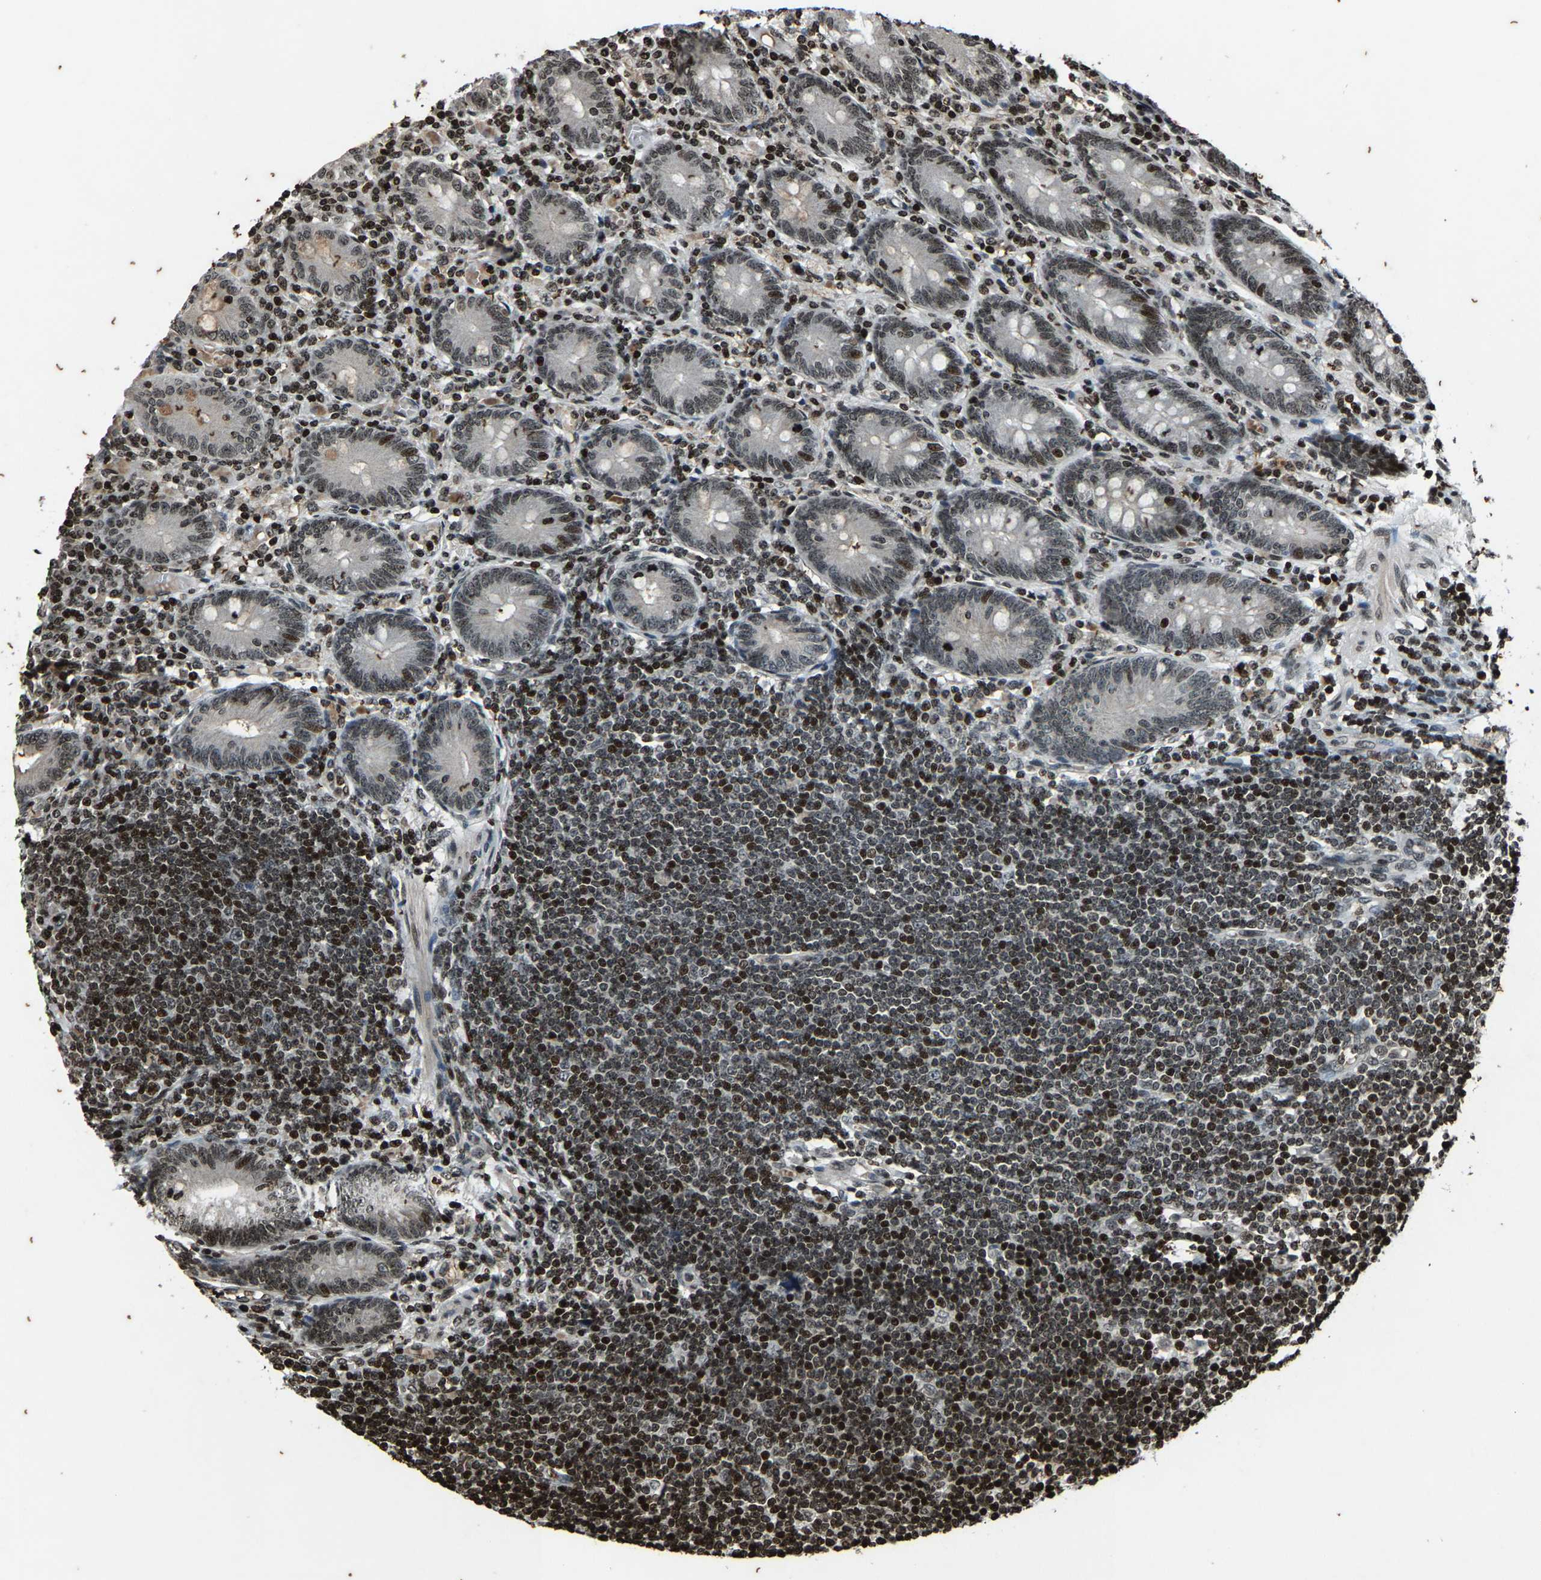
{"staining": {"intensity": "strong", "quantity": "25%-75%", "location": "cytoplasmic/membranous,nuclear"}, "tissue": "appendix", "cell_type": "Glandular cells", "image_type": "normal", "snomed": [{"axis": "morphology", "description": "Normal tissue, NOS"}, {"axis": "morphology", "description": "Inflammation, NOS"}, {"axis": "topography", "description": "Appendix"}], "caption": "IHC micrograph of unremarkable human appendix stained for a protein (brown), which exhibits high levels of strong cytoplasmic/membranous,nuclear positivity in approximately 25%-75% of glandular cells.", "gene": "H4C1", "patient": {"sex": "male", "age": 46}}